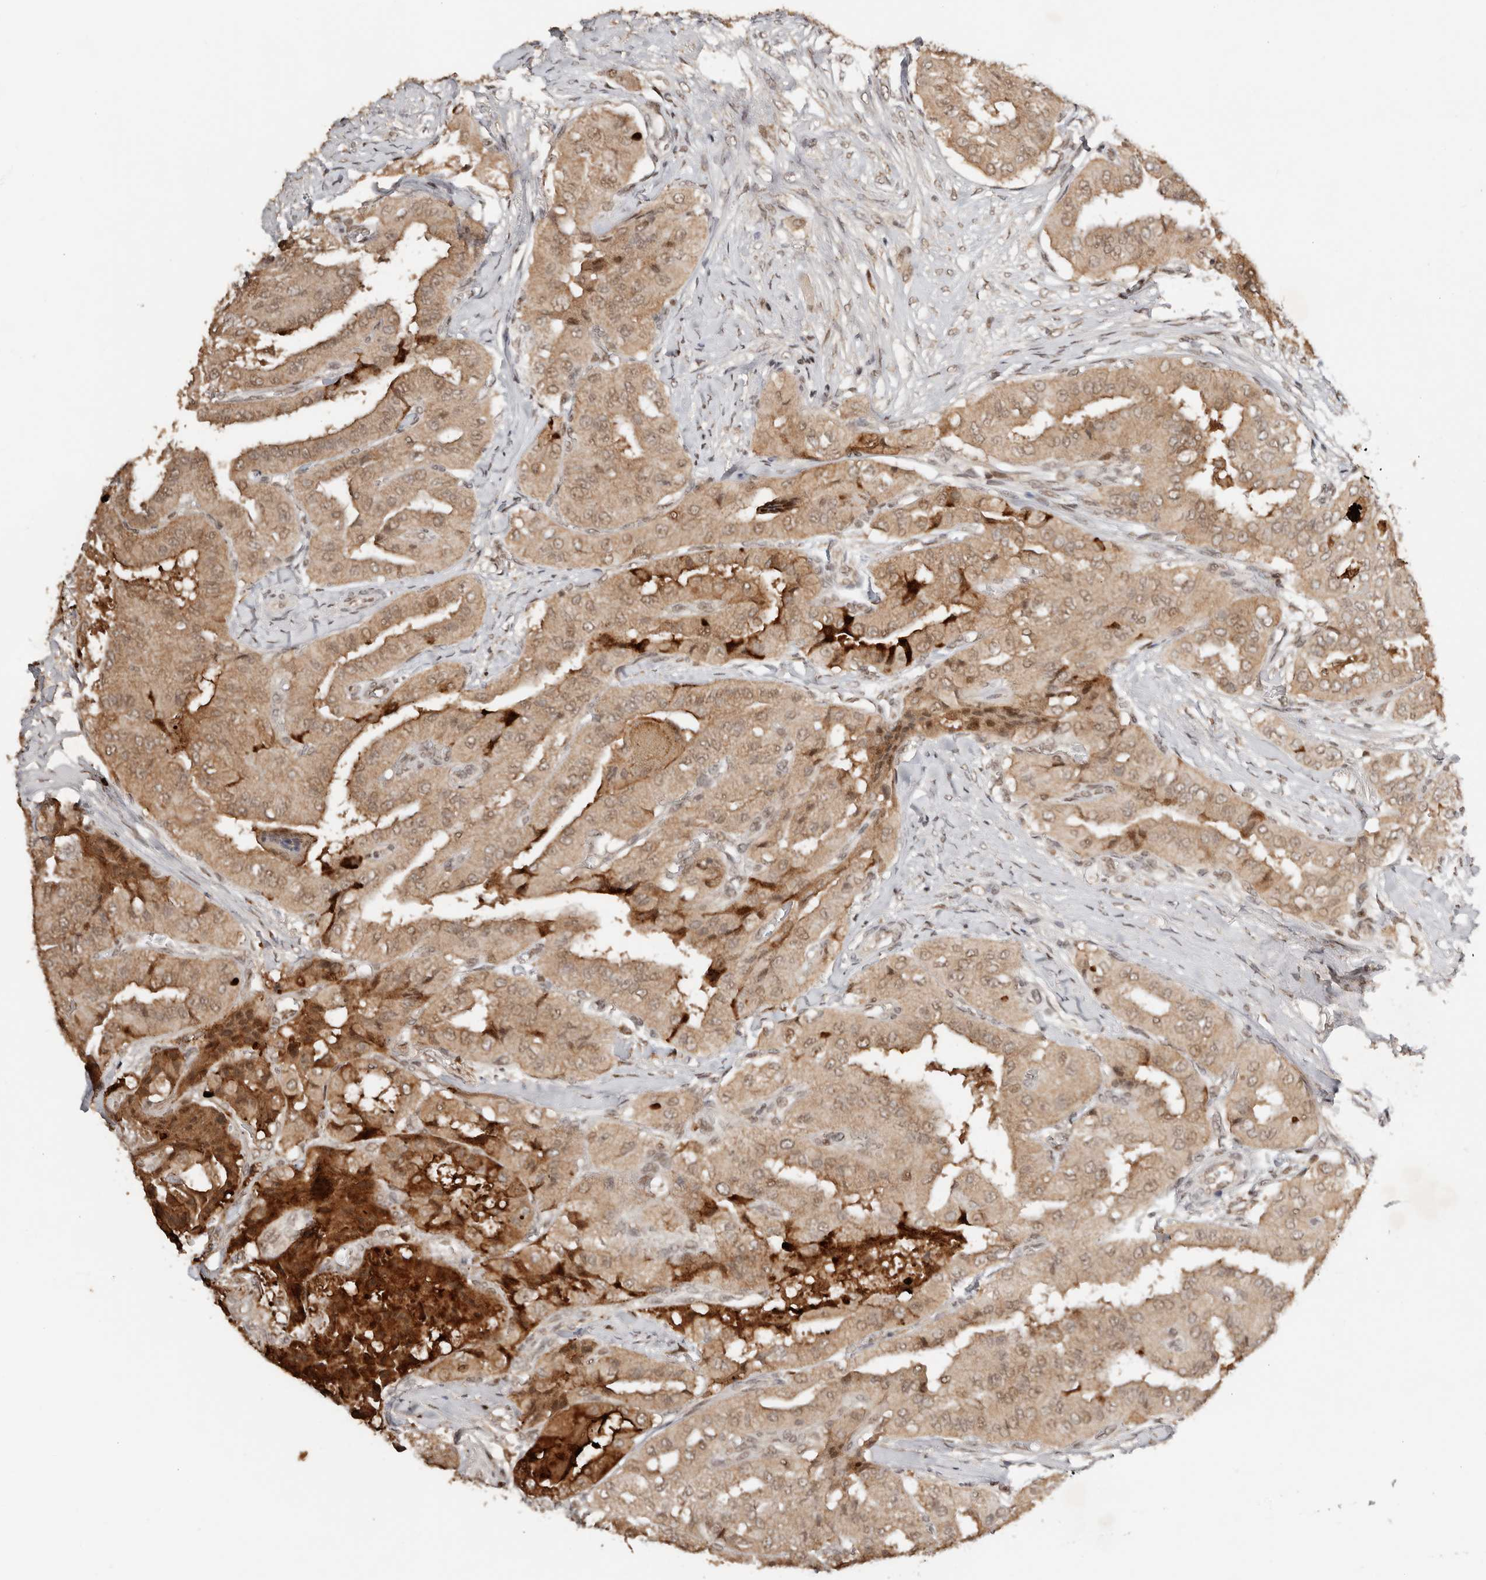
{"staining": {"intensity": "moderate", "quantity": "25%-75%", "location": "cytoplasmic/membranous,nuclear"}, "tissue": "thyroid cancer", "cell_type": "Tumor cells", "image_type": "cancer", "snomed": [{"axis": "morphology", "description": "Papillary adenocarcinoma, NOS"}, {"axis": "topography", "description": "Thyroid gland"}], "caption": "There is medium levels of moderate cytoplasmic/membranous and nuclear positivity in tumor cells of papillary adenocarcinoma (thyroid), as demonstrated by immunohistochemical staining (brown color).", "gene": "SEC14L1", "patient": {"sex": "female", "age": 59}}